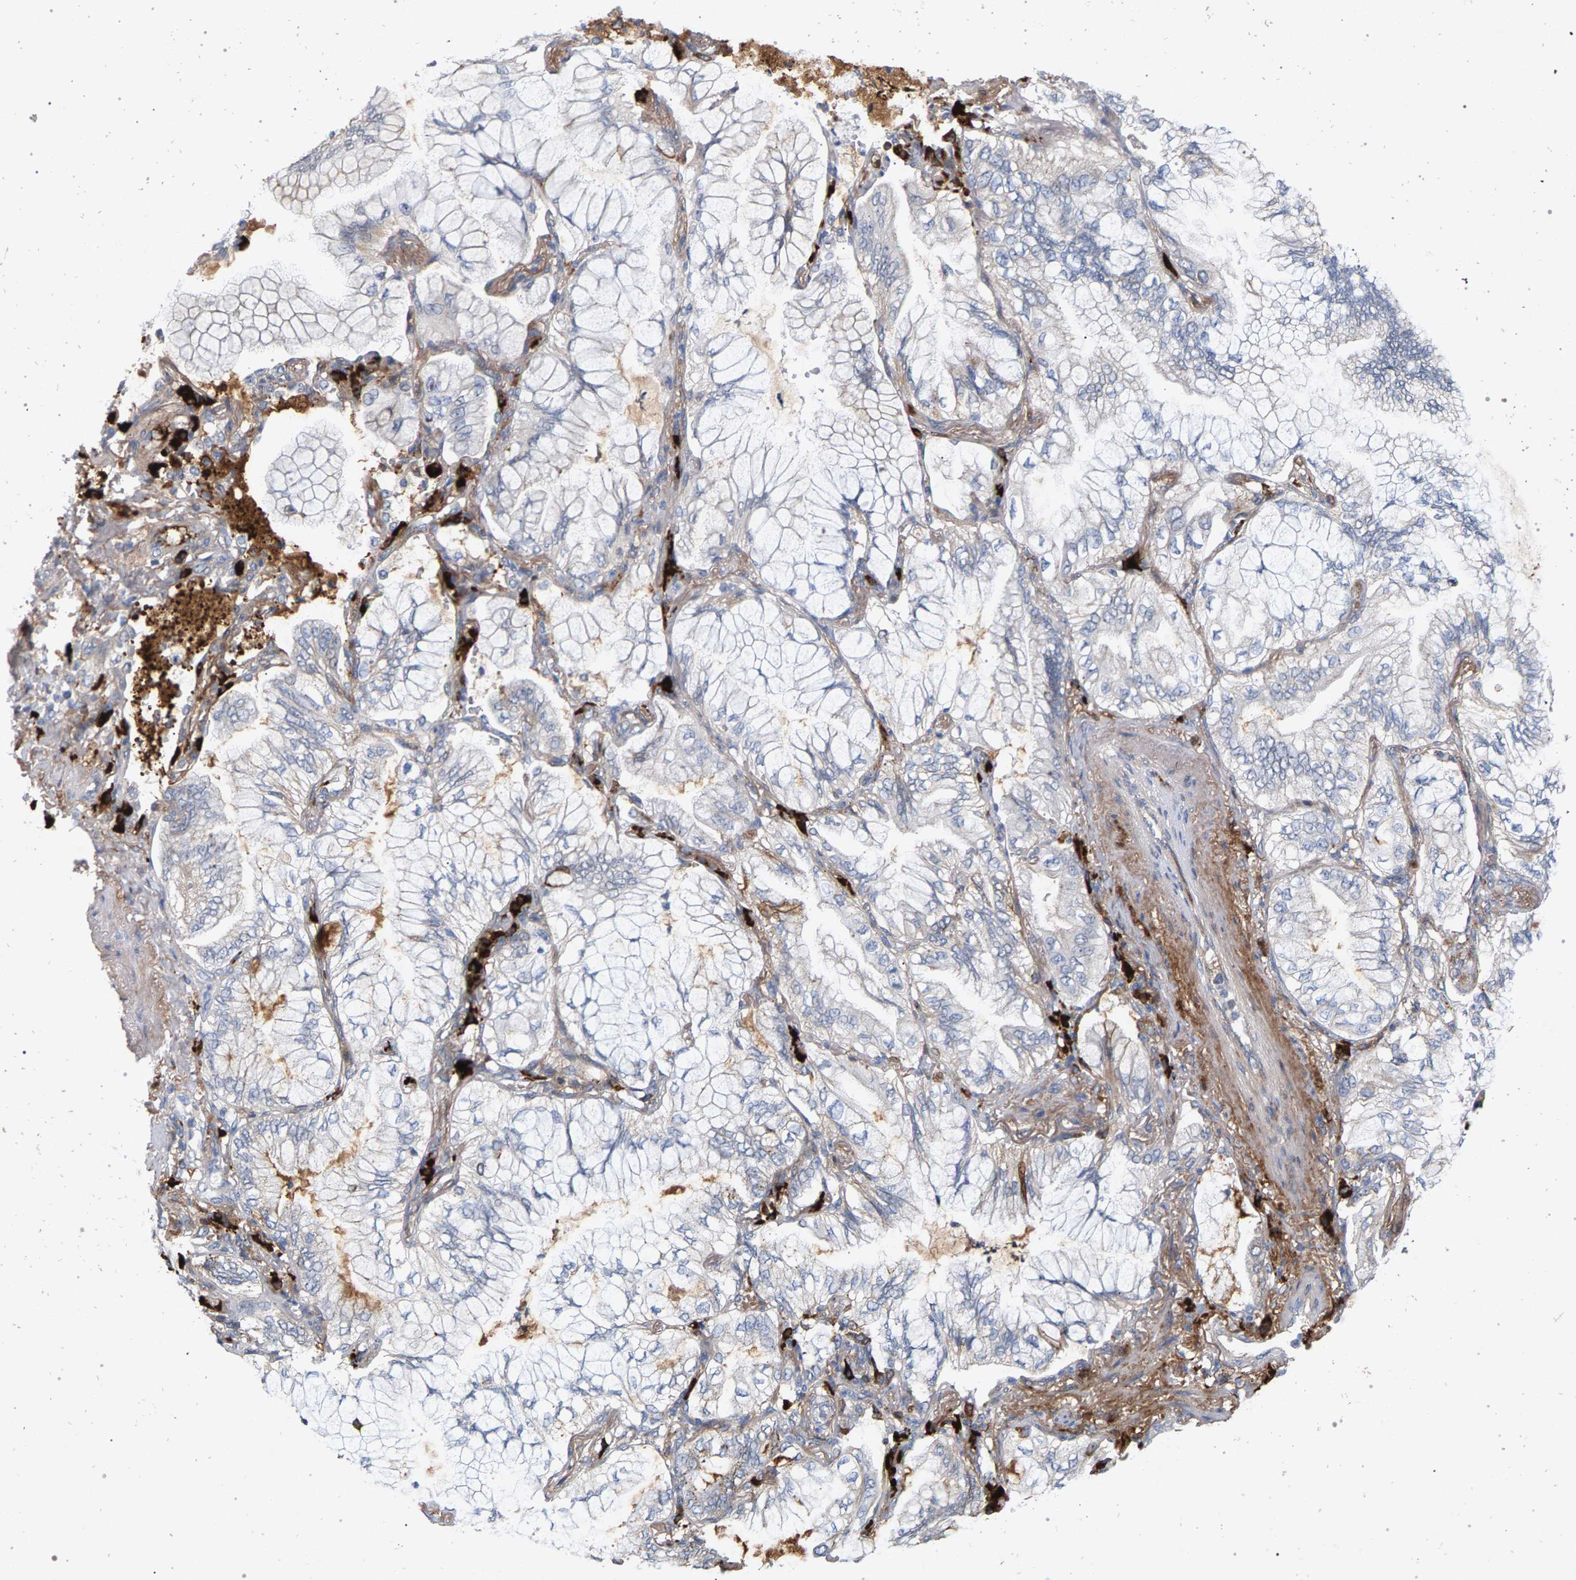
{"staining": {"intensity": "weak", "quantity": "<25%", "location": "cytoplasmic/membranous"}, "tissue": "lung cancer", "cell_type": "Tumor cells", "image_type": "cancer", "snomed": [{"axis": "morphology", "description": "Adenocarcinoma, NOS"}, {"axis": "topography", "description": "Lung"}], "caption": "The image displays no significant staining in tumor cells of lung cancer.", "gene": "MAMDC2", "patient": {"sex": "female", "age": 70}}